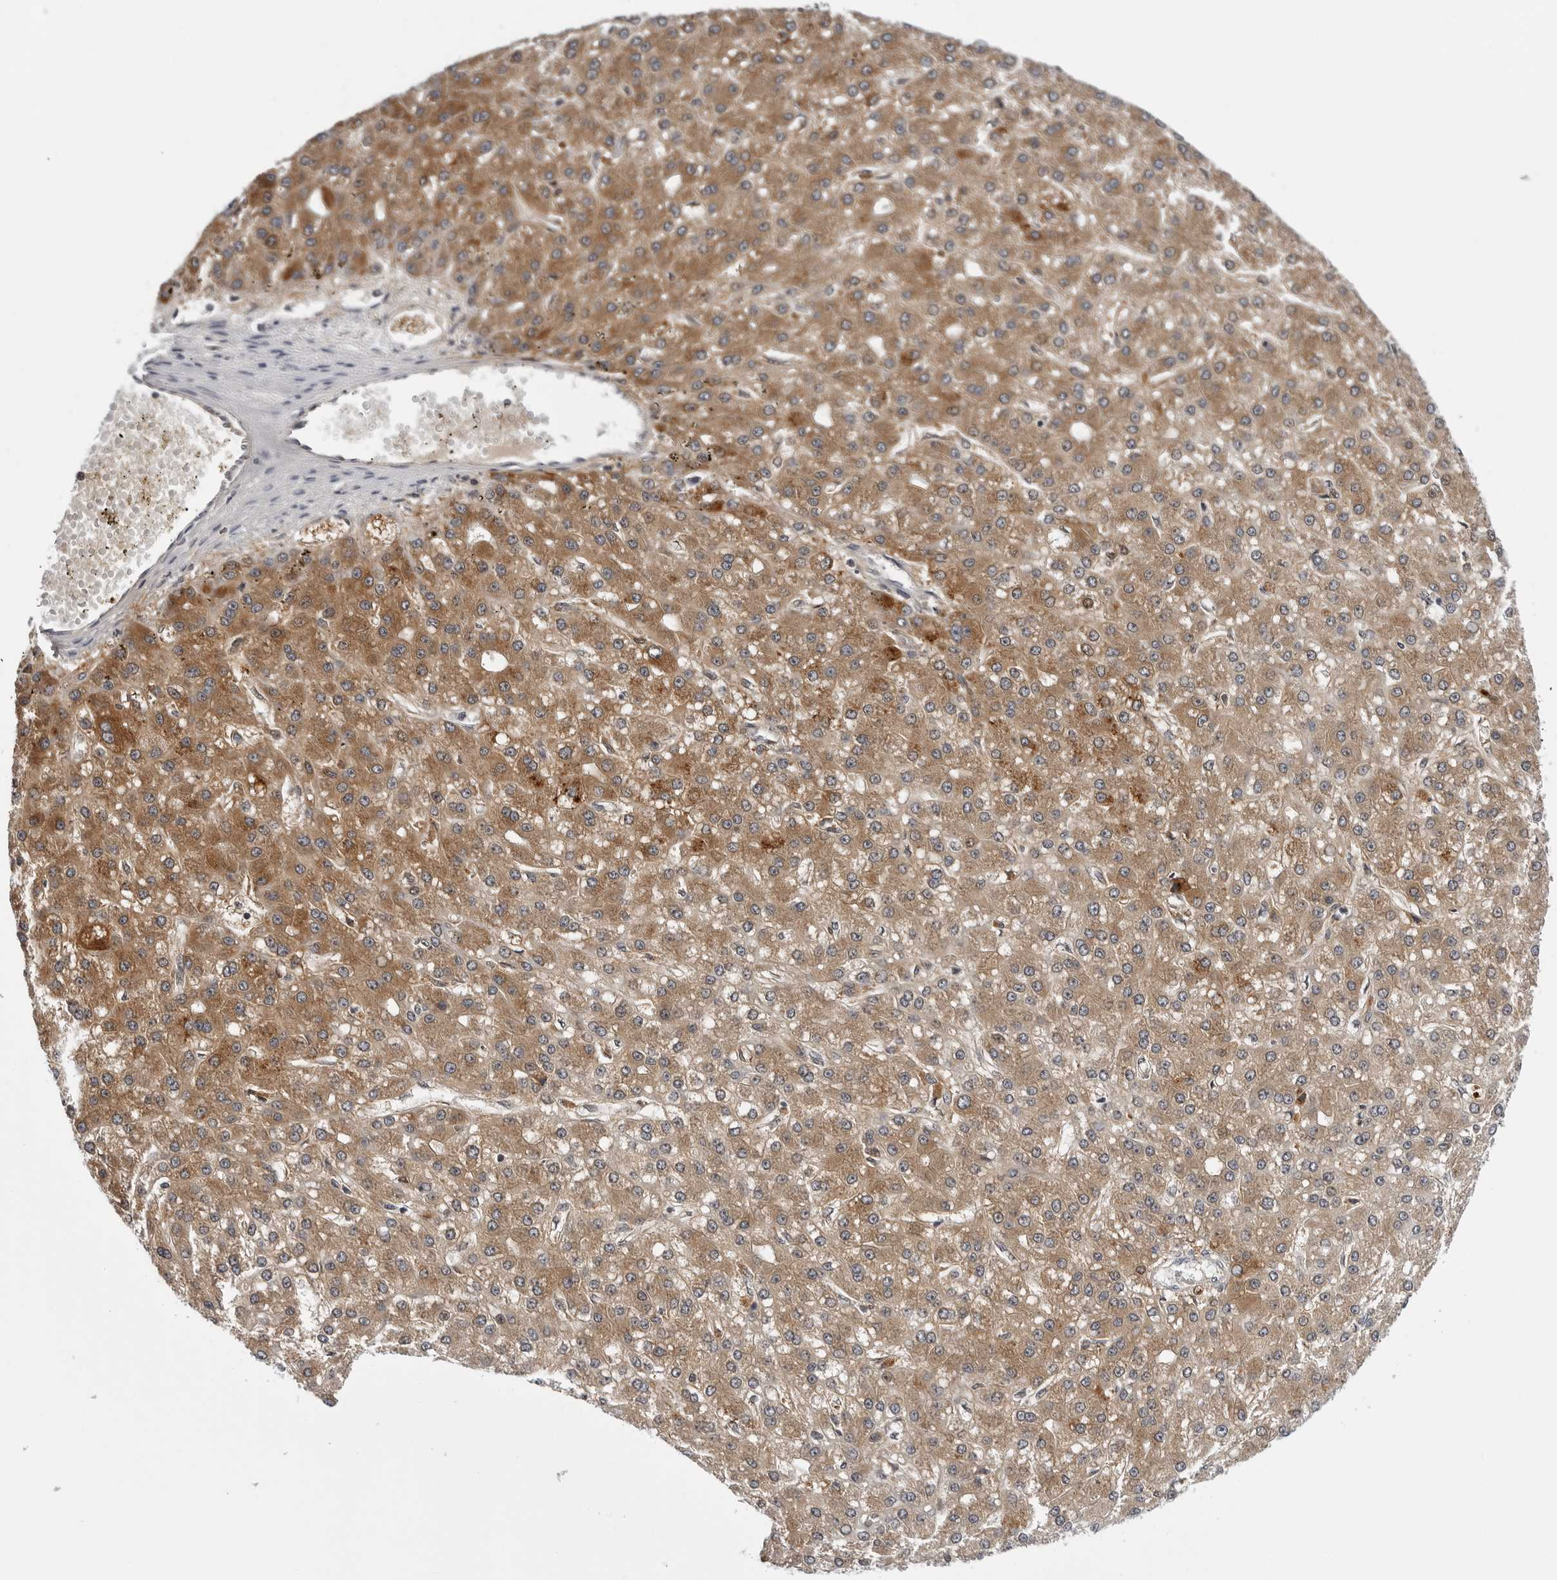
{"staining": {"intensity": "moderate", "quantity": ">75%", "location": "cytoplasmic/membranous"}, "tissue": "liver cancer", "cell_type": "Tumor cells", "image_type": "cancer", "snomed": [{"axis": "morphology", "description": "Carcinoma, Hepatocellular, NOS"}, {"axis": "topography", "description": "Liver"}], "caption": "The immunohistochemical stain highlights moderate cytoplasmic/membranous positivity in tumor cells of hepatocellular carcinoma (liver) tissue.", "gene": "CDK20", "patient": {"sex": "male", "age": 67}}